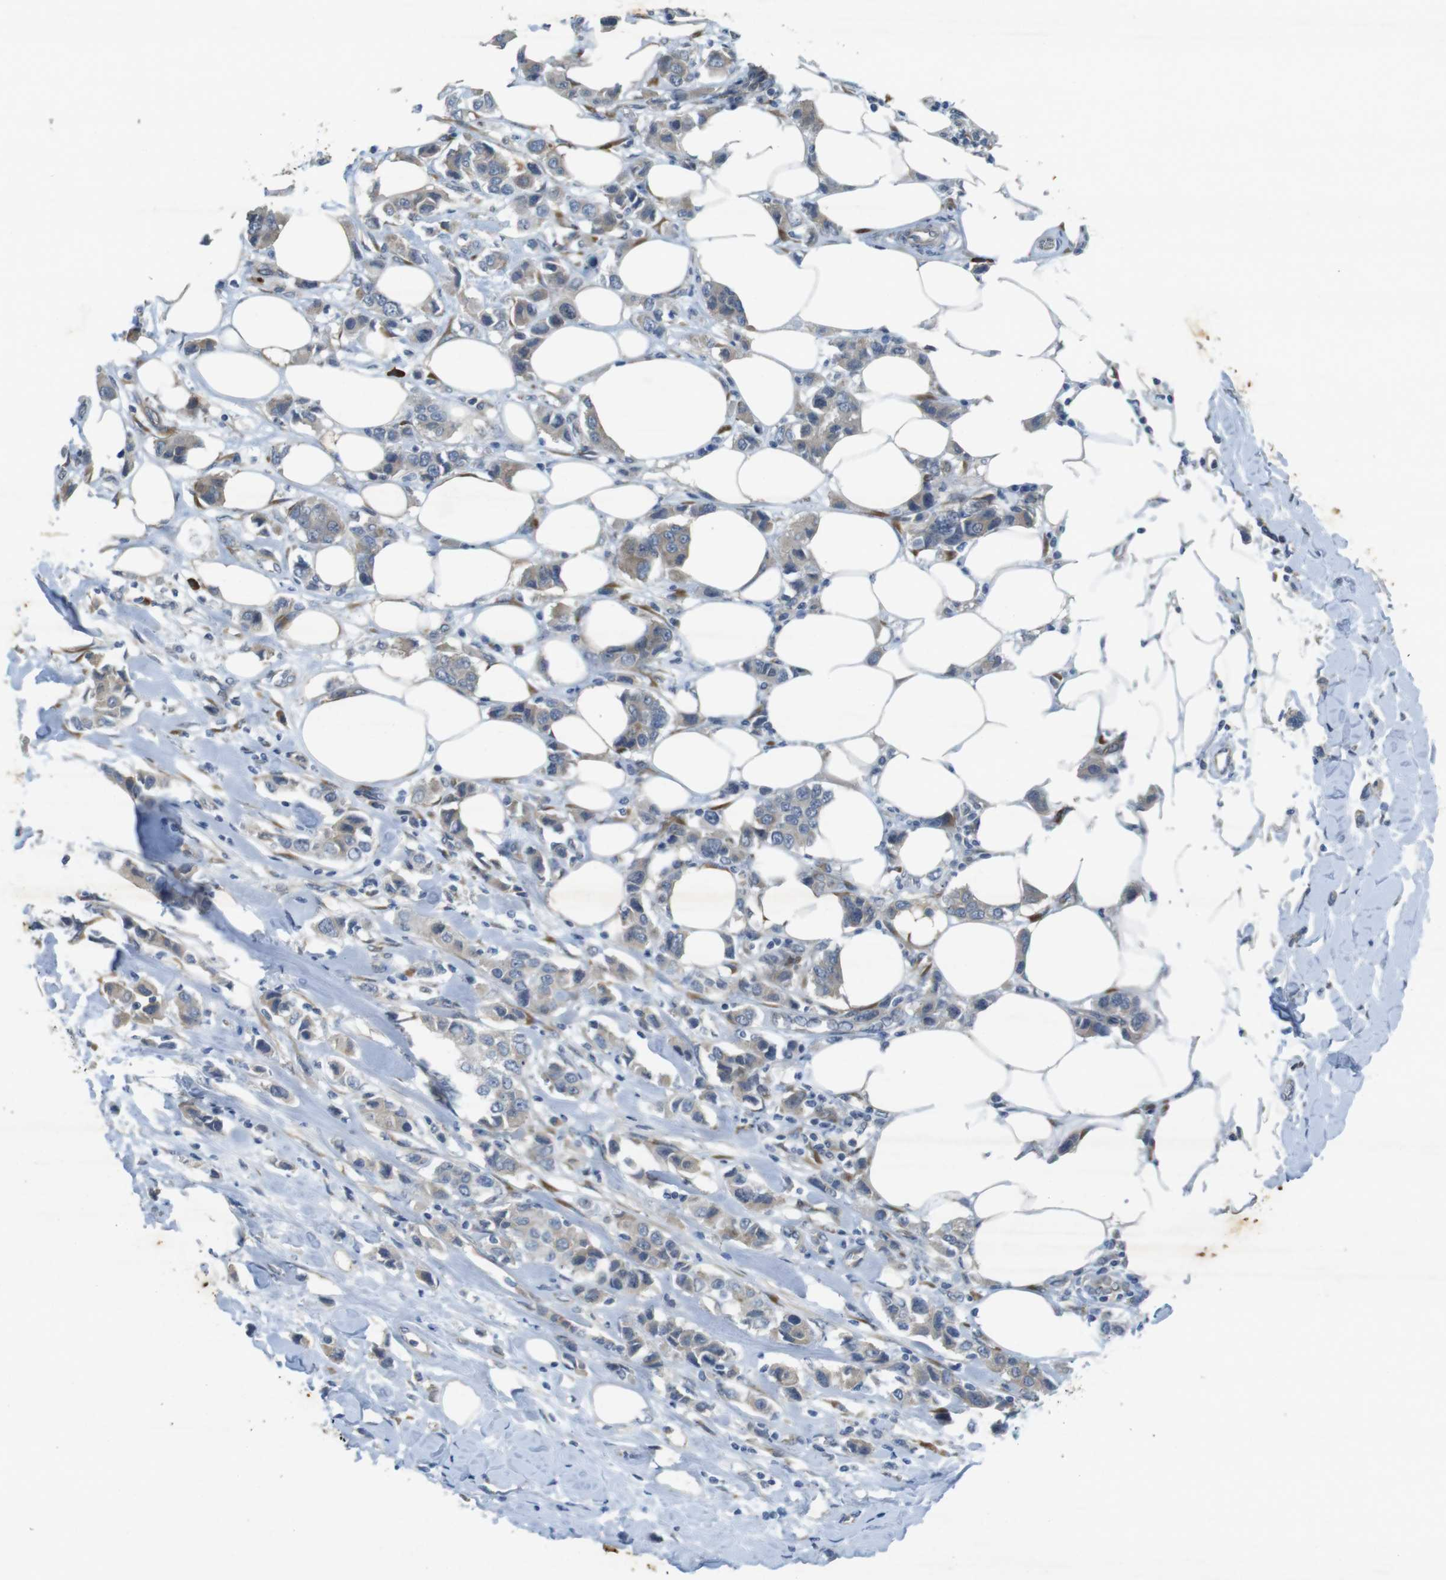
{"staining": {"intensity": "weak", "quantity": ">75%", "location": "cytoplasmic/membranous"}, "tissue": "breast cancer", "cell_type": "Tumor cells", "image_type": "cancer", "snomed": [{"axis": "morphology", "description": "Normal tissue, NOS"}, {"axis": "morphology", "description": "Duct carcinoma"}, {"axis": "topography", "description": "Breast"}], "caption": "Immunohistochemistry (IHC) photomicrograph of breast cancer stained for a protein (brown), which demonstrates low levels of weak cytoplasmic/membranous expression in approximately >75% of tumor cells.", "gene": "FLCN", "patient": {"sex": "female", "age": 50}}